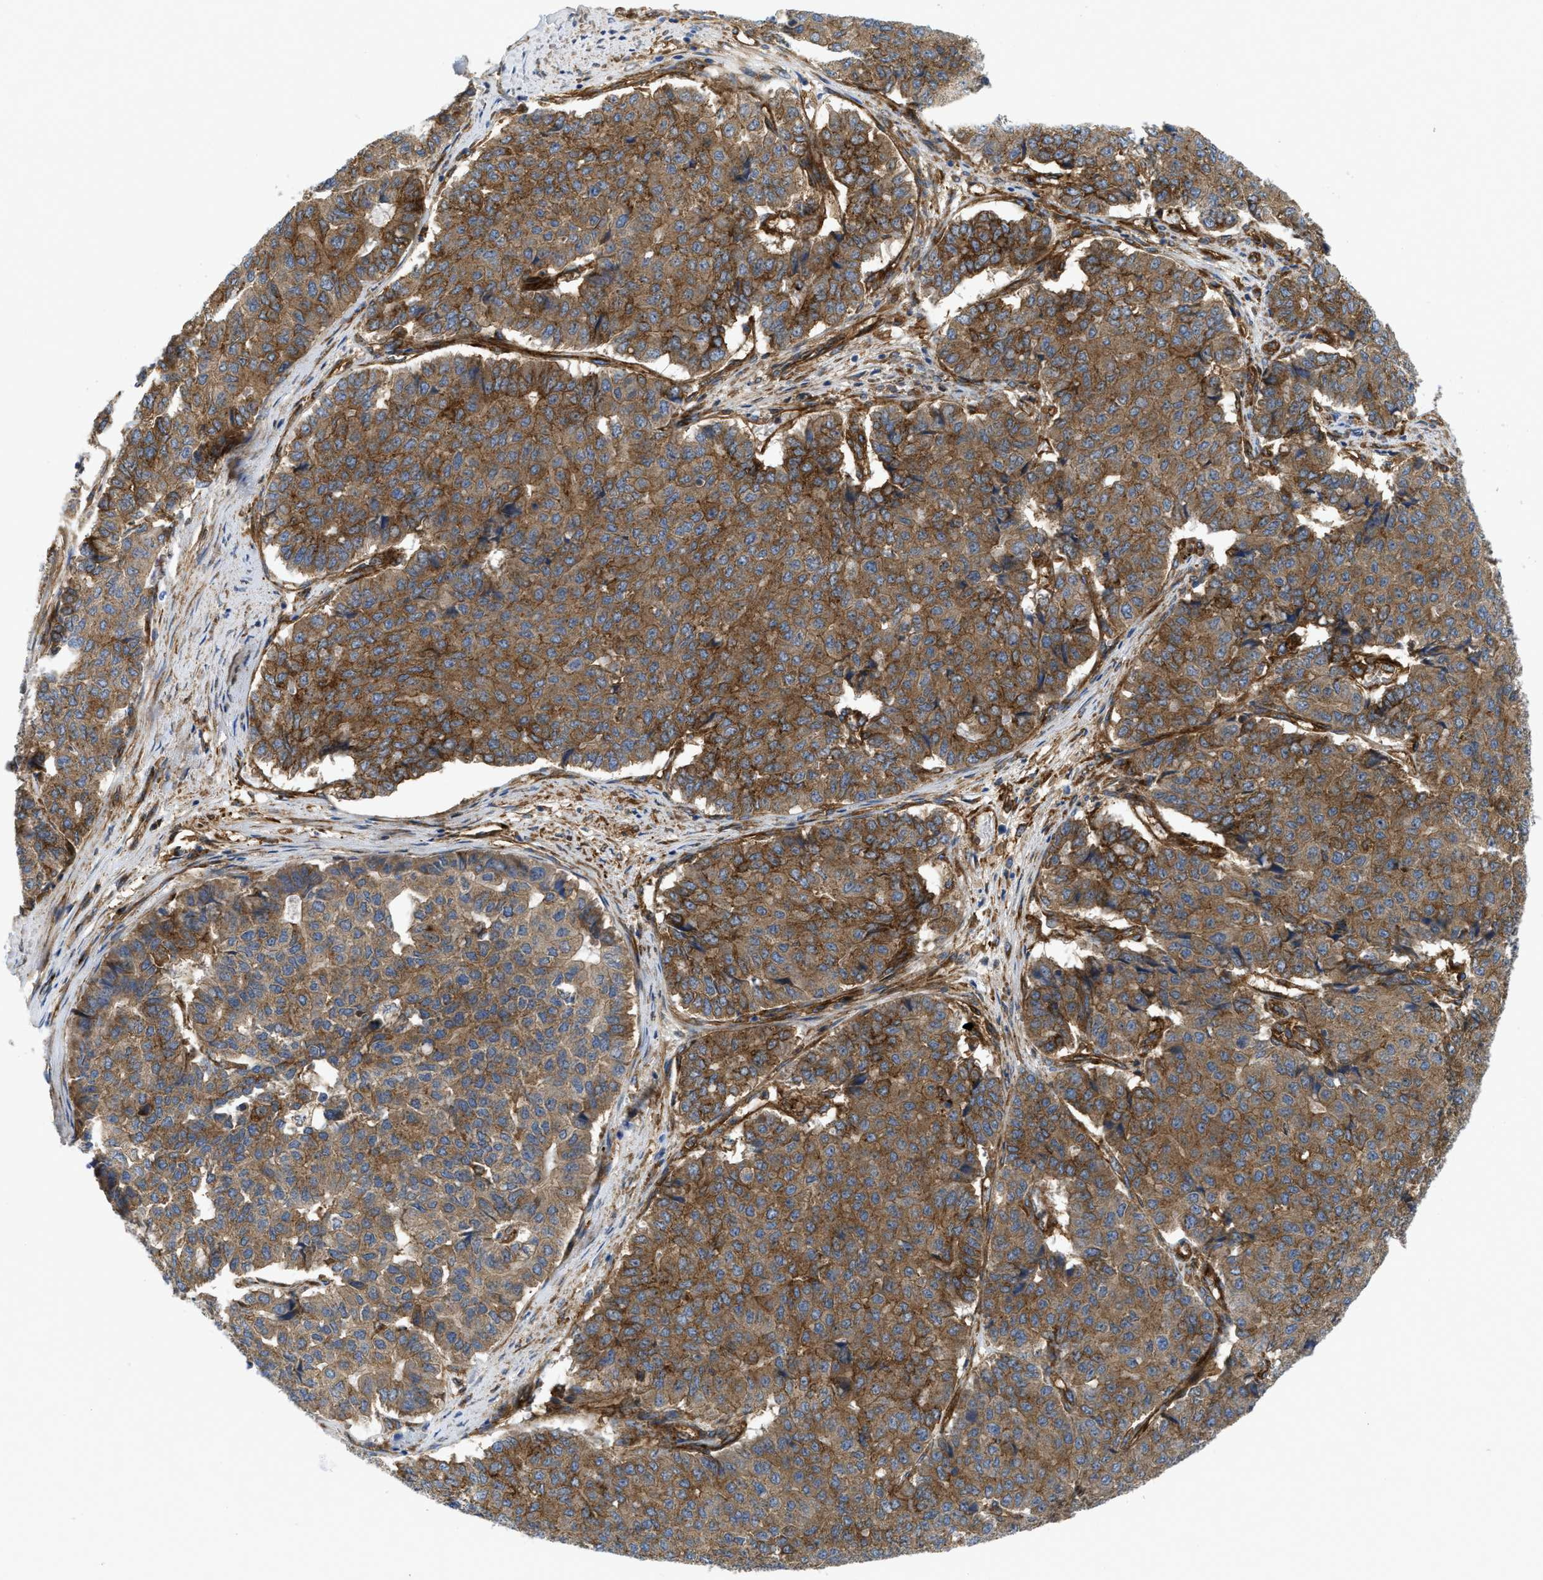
{"staining": {"intensity": "moderate", "quantity": ">75%", "location": "cytoplasmic/membranous"}, "tissue": "pancreatic cancer", "cell_type": "Tumor cells", "image_type": "cancer", "snomed": [{"axis": "morphology", "description": "Adenocarcinoma, NOS"}, {"axis": "topography", "description": "Pancreas"}], "caption": "This is an image of immunohistochemistry staining of pancreatic adenocarcinoma, which shows moderate positivity in the cytoplasmic/membranous of tumor cells.", "gene": "PICALM", "patient": {"sex": "male", "age": 50}}